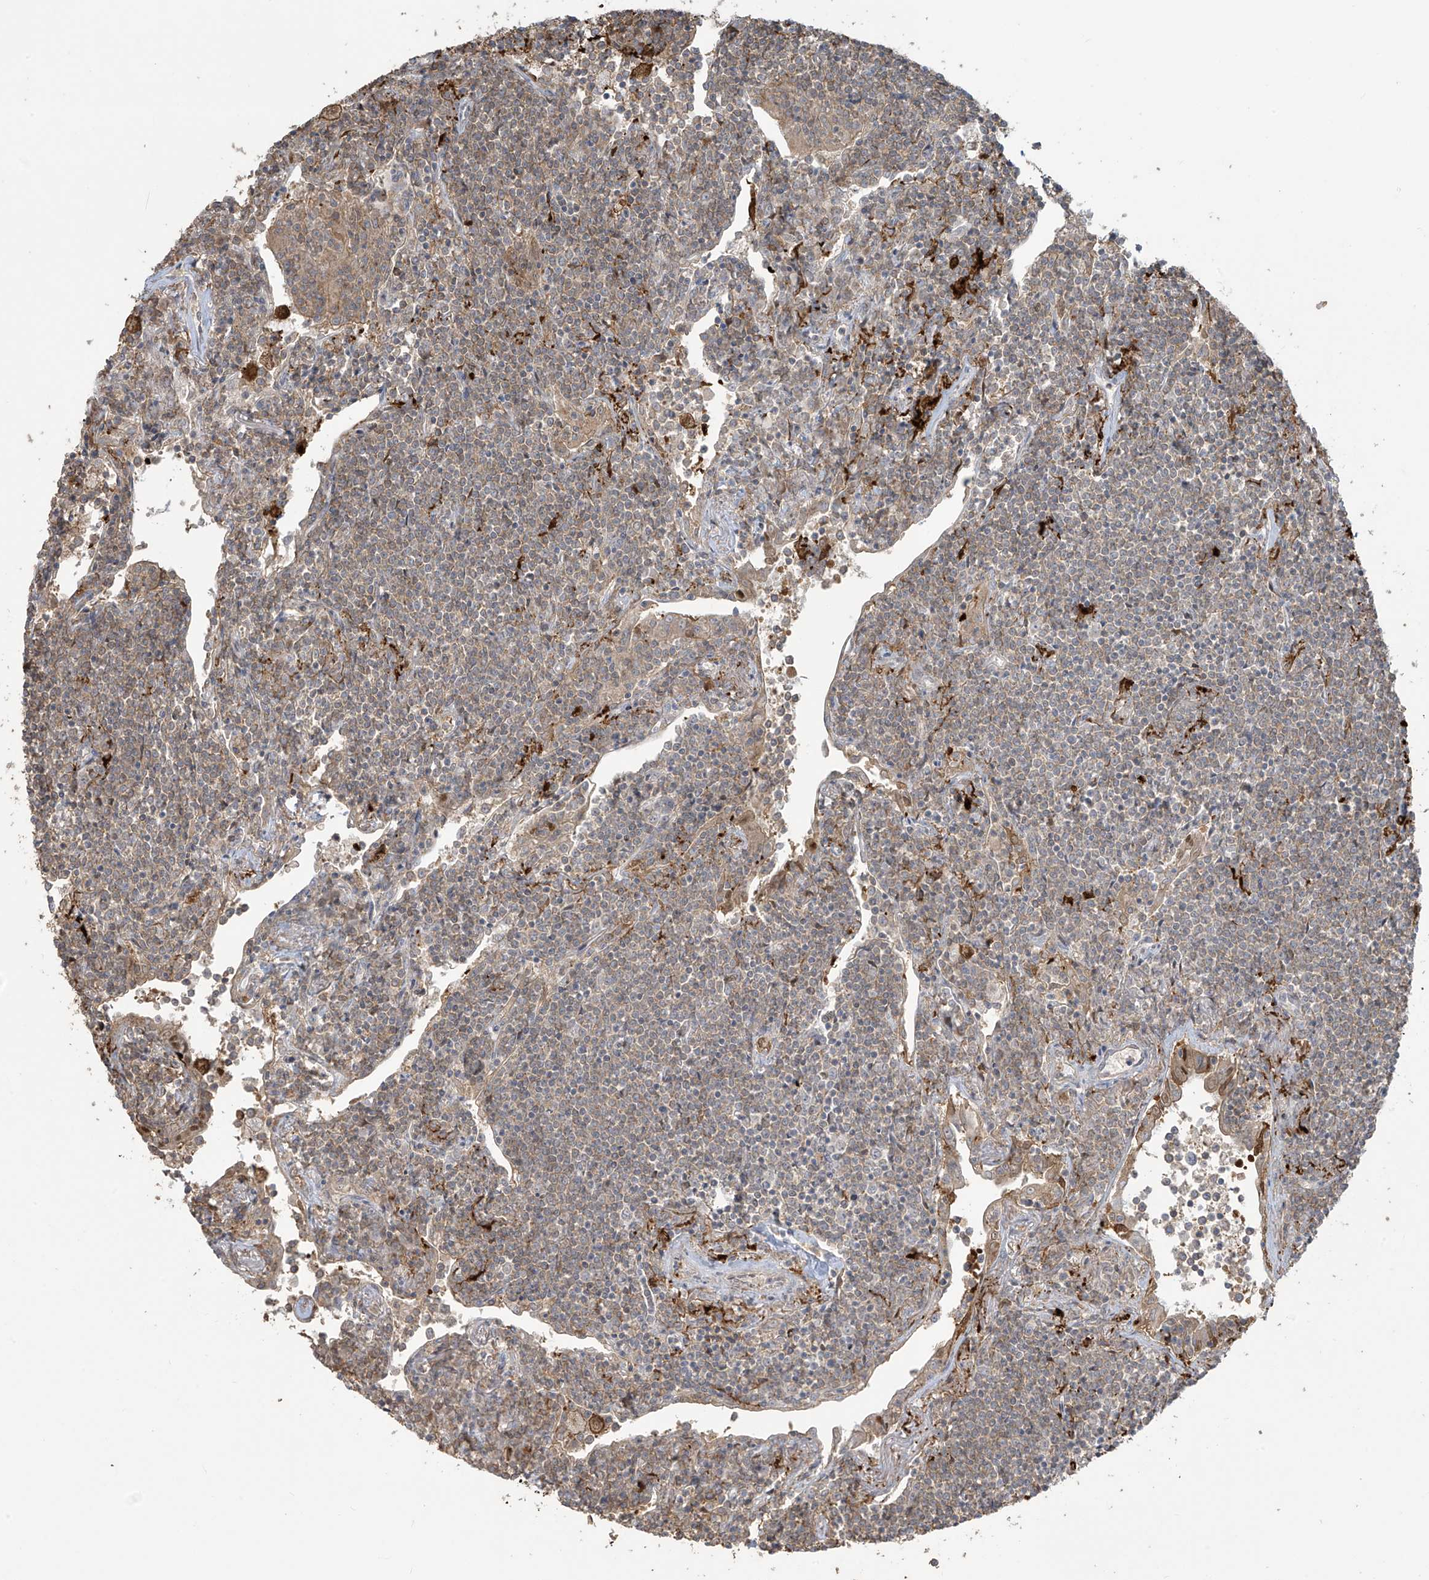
{"staining": {"intensity": "weak", "quantity": "25%-75%", "location": "cytoplasmic/membranous"}, "tissue": "lymphoma", "cell_type": "Tumor cells", "image_type": "cancer", "snomed": [{"axis": "morphology", "description": "Malignant lymphoma, non-Hodgkin's type, Low grade"}, {"axis": "topography", "description": "Lung"}], "caption": "Protein analysis of low-grade malignant lymphoma, non-Hodgkin's type tissue displays weak cytoplasmic/membranous expression in about 25%-75% of tumor cells. (IHC, brightfield microscopy, high magnification).", "gene": "TAGAP", "patient": {"sex": "female", "age": 71}}